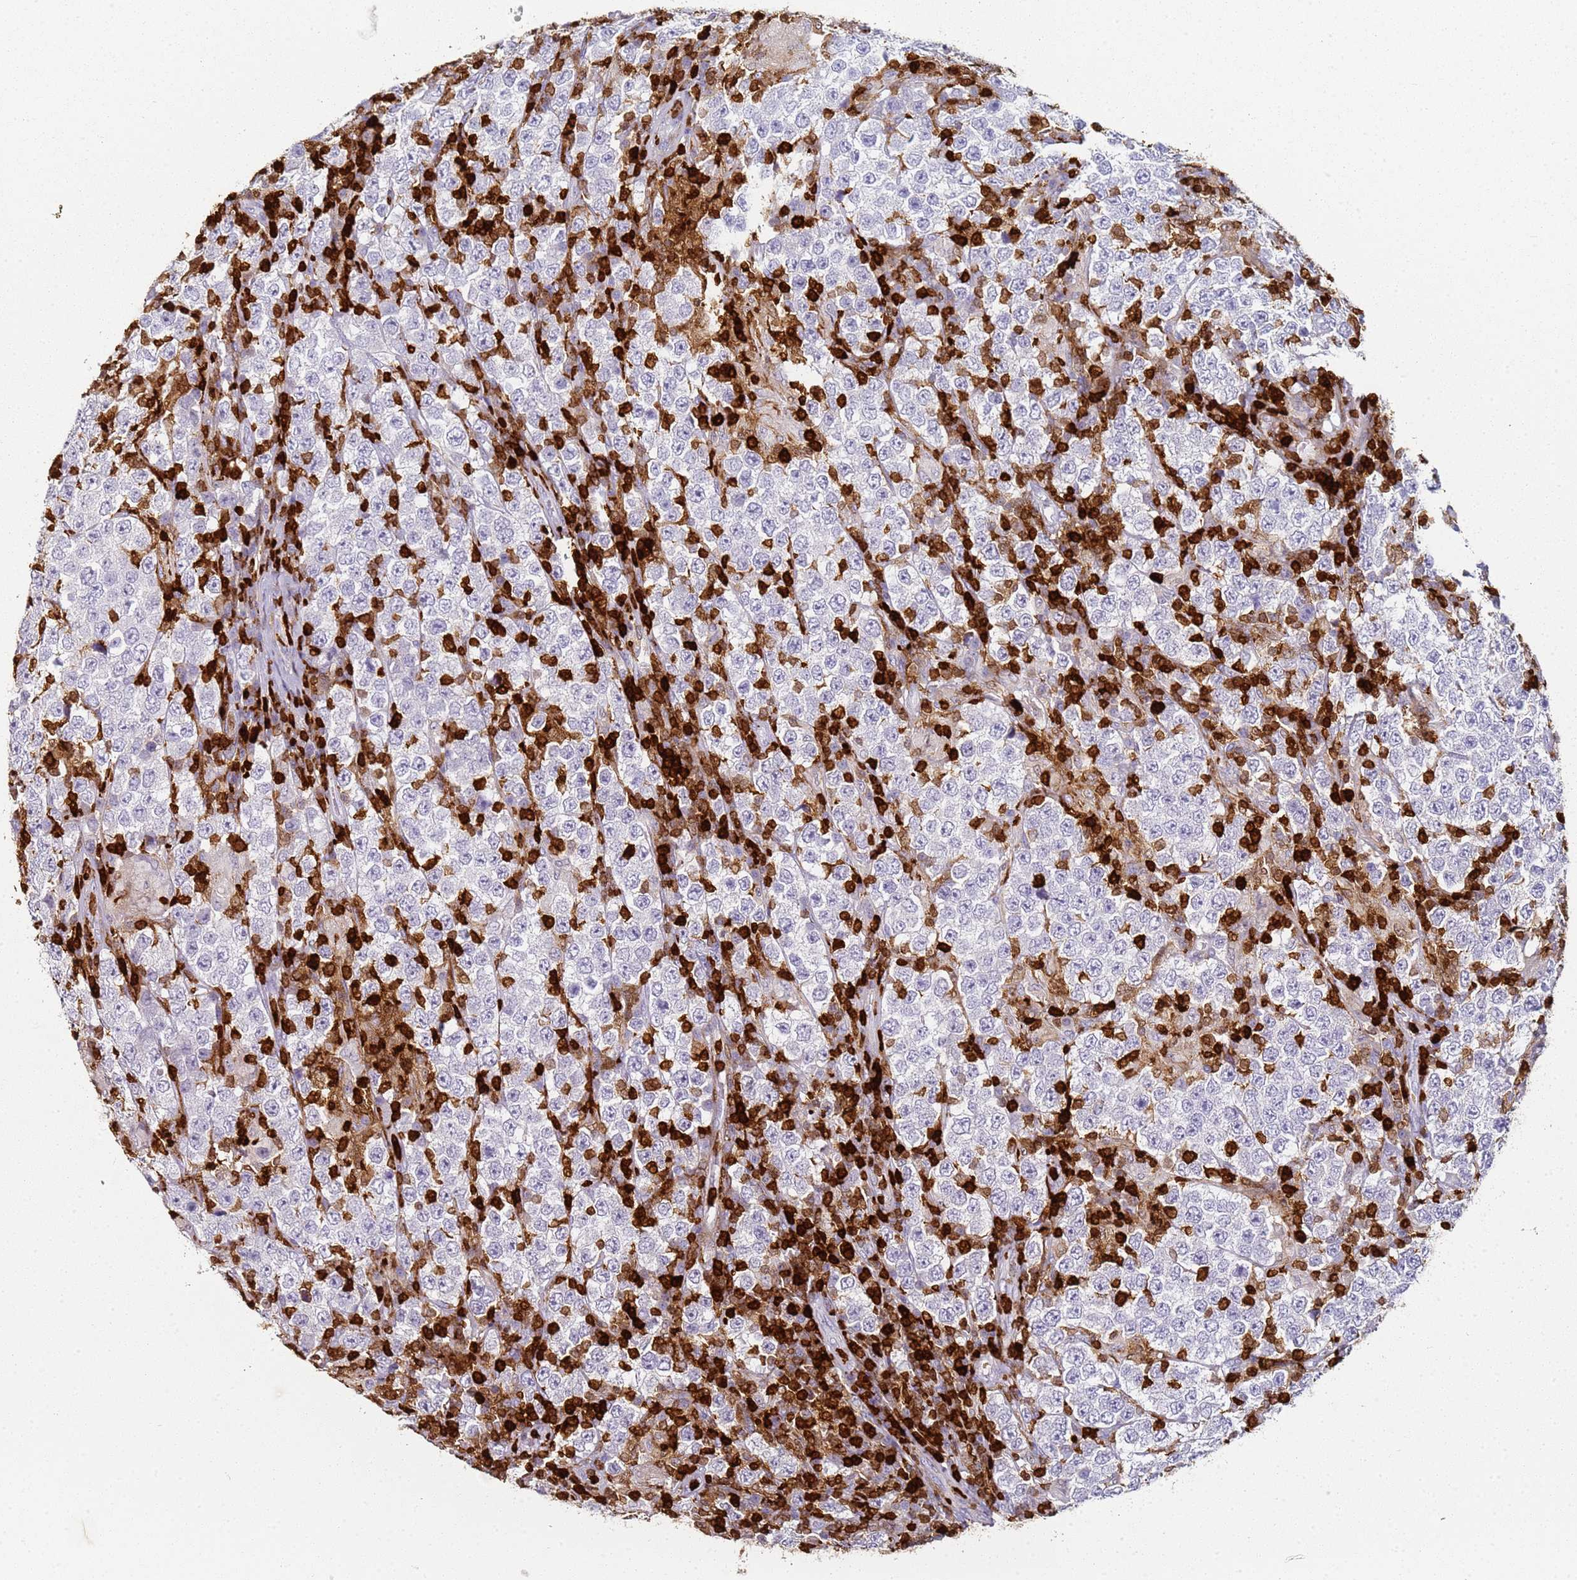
{"staining": {"intensity": "negative", "quantity": "none", "location": "none"}, "tissue": "testis cancer", "cell_type": "Tumor cells", "image_type": "cancer", "snomed": [{"axis": "morphology", "description": "Normal tissue, NOS"}, {"axis": "morphology", "description": "Urothelial carcinoma, High grade"}, {"axis": "morphology", "description": "Seminoma, NOS"}, {"axis": "morphology", "description": "Carcinoma, Embryonal, NOS"}, {"axis": "topography", "description": "Urinary bladder"}, {"axis": "topography", "description": "Testis"}], "caption": "Immunohistochemistry (IHC) micrograph of testis embryonal carcinoma stained for a protein (brown), which exhibits no positivity in tumor cells.", "gene": "S100A4", "patient": {"sex": "male", "age": 41}}